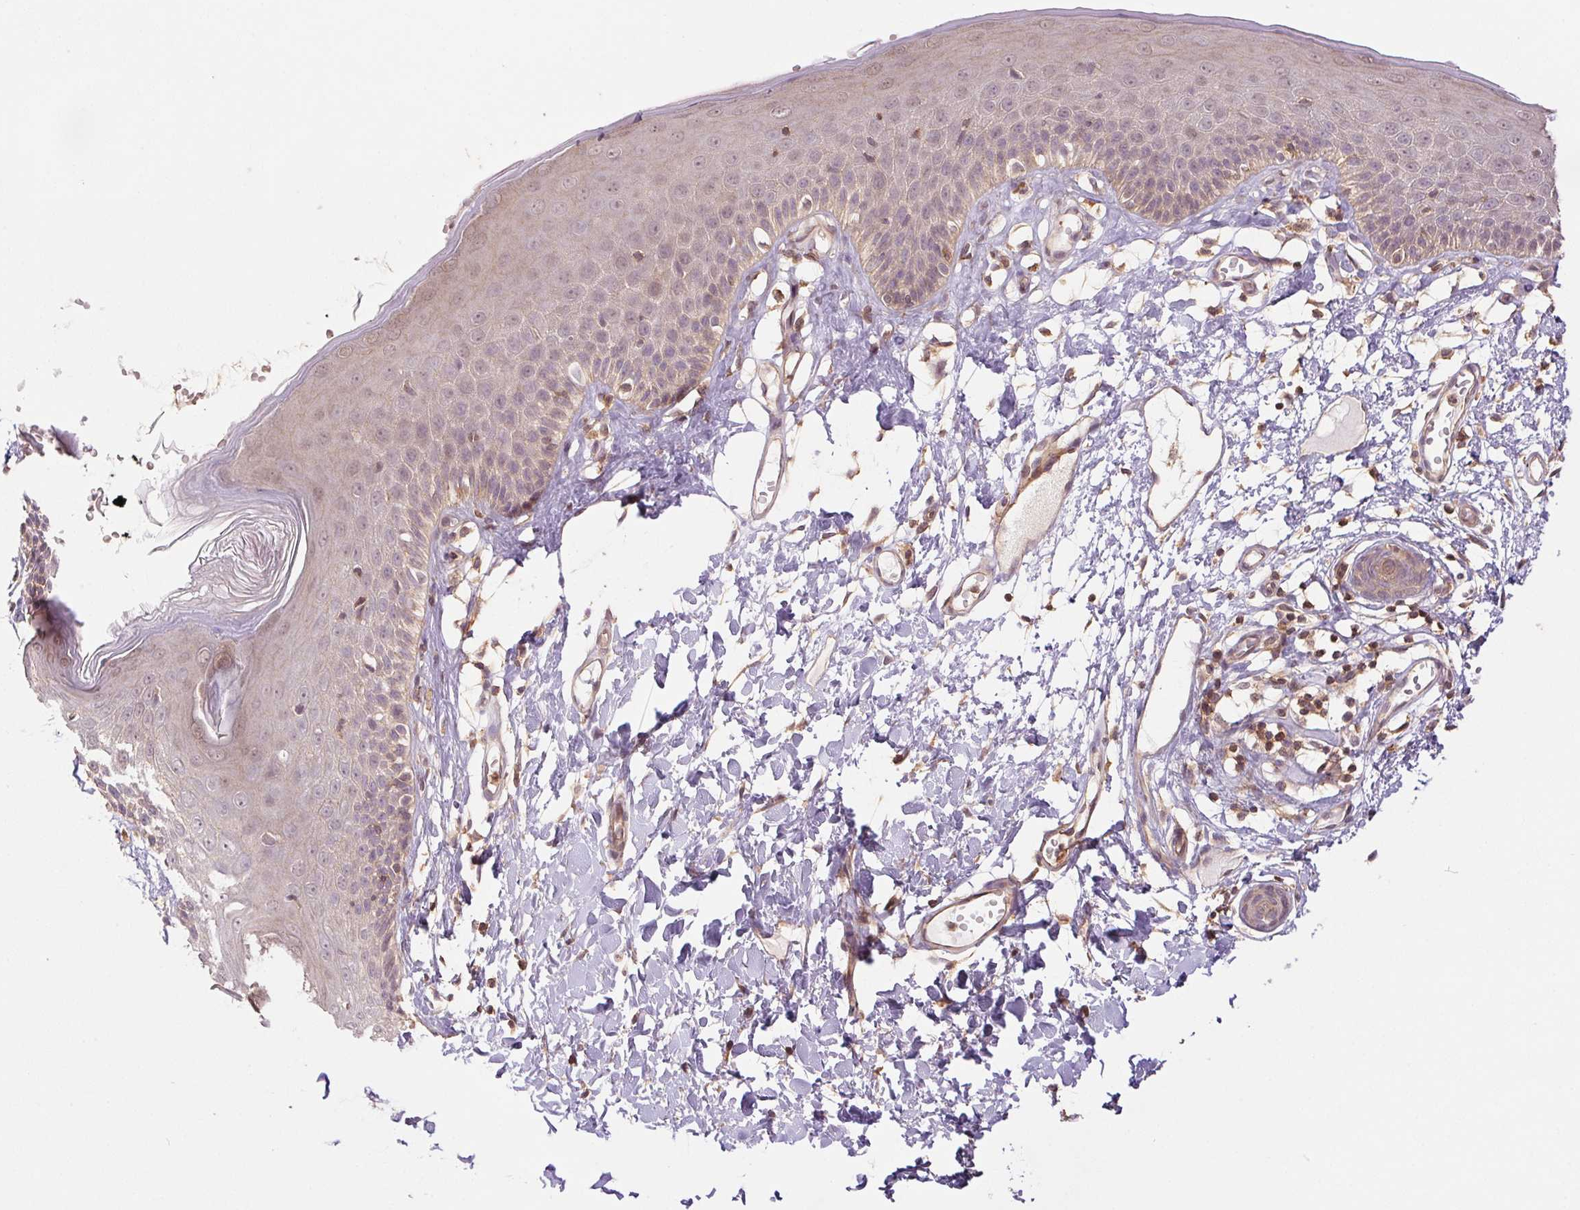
{"staining": {"intensity": "moderate", "quantity": "<25%", "location": "cytoplasmic/membranous"}, "tissue": "skin", "cell_type": "Epidermal cells", "image_type": "normal", "snomed": [{"axis": "morphology", "description": "Normal tissue, NOS"}, {"axis": "topography", "description": "Vulva"}], "caption": "Epidermal cells demonstrate low levels of moderate cytoplasmic/membranous expression in approximately <25% of cells in unremarkable human skin. (Brightfield microscopy of DAB IHC at high magnification).", "gene": "TUBA1A", "patient": {"sex": "female", "age": 68}}